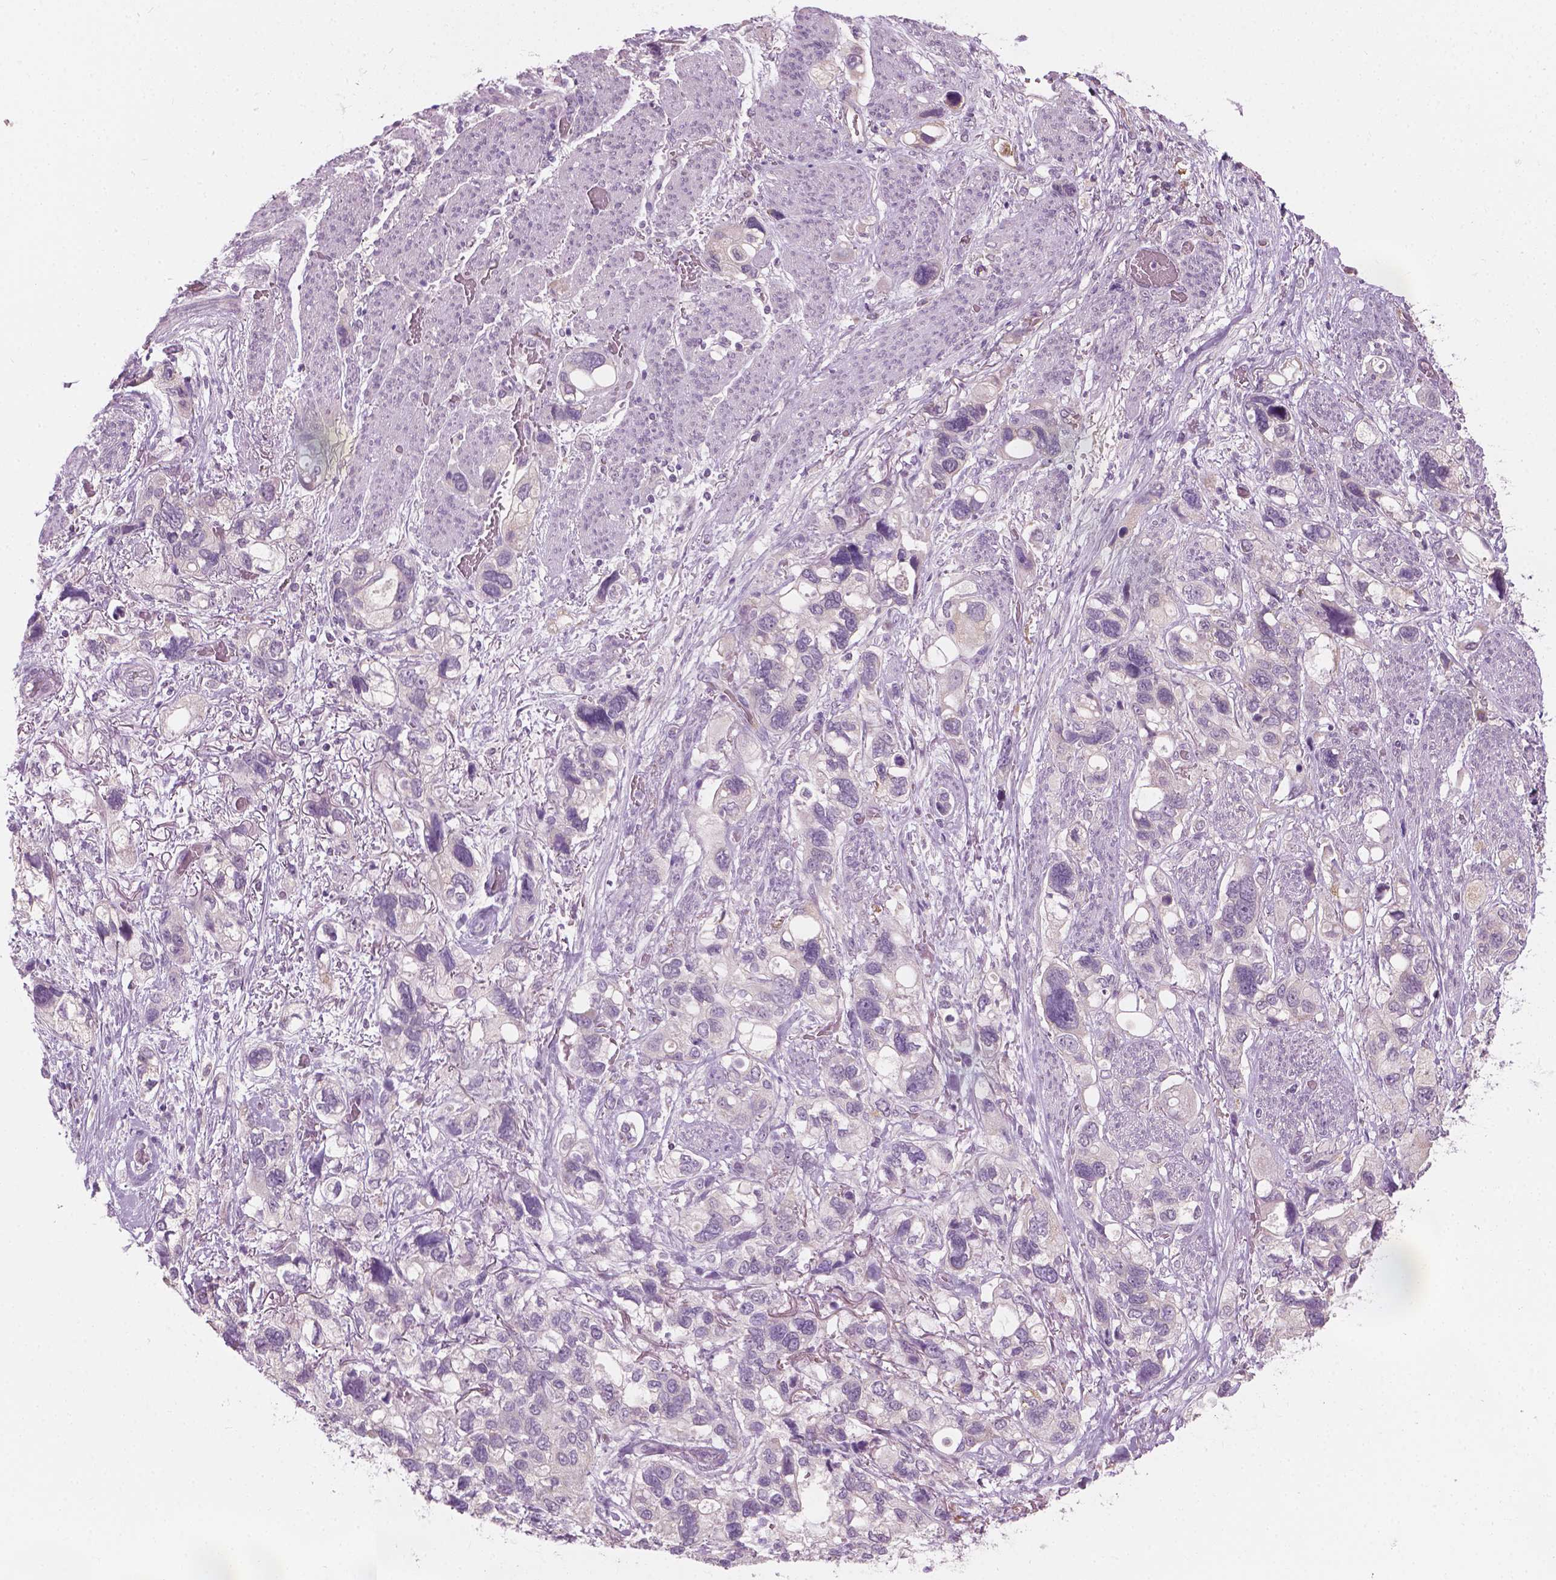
{"staining": {"intensity": "negative", "quantity": "none", "location": "none"}, "tissue": "stomach cancer", "cell_type": "Tumor cells", "image_type": "cancer", "snomed": [{"axis": "morphology", "description": "Adenocarcinoma, NOS"}, {"axis": "topography", "description": "Stomach, upper"}], "caption": "The micrograph exhibits no significant positivity in tumor cells of stomach adenocarcinoma.", "gene": "CFAP126", "patient": {"sex": "female", "age": 81}}